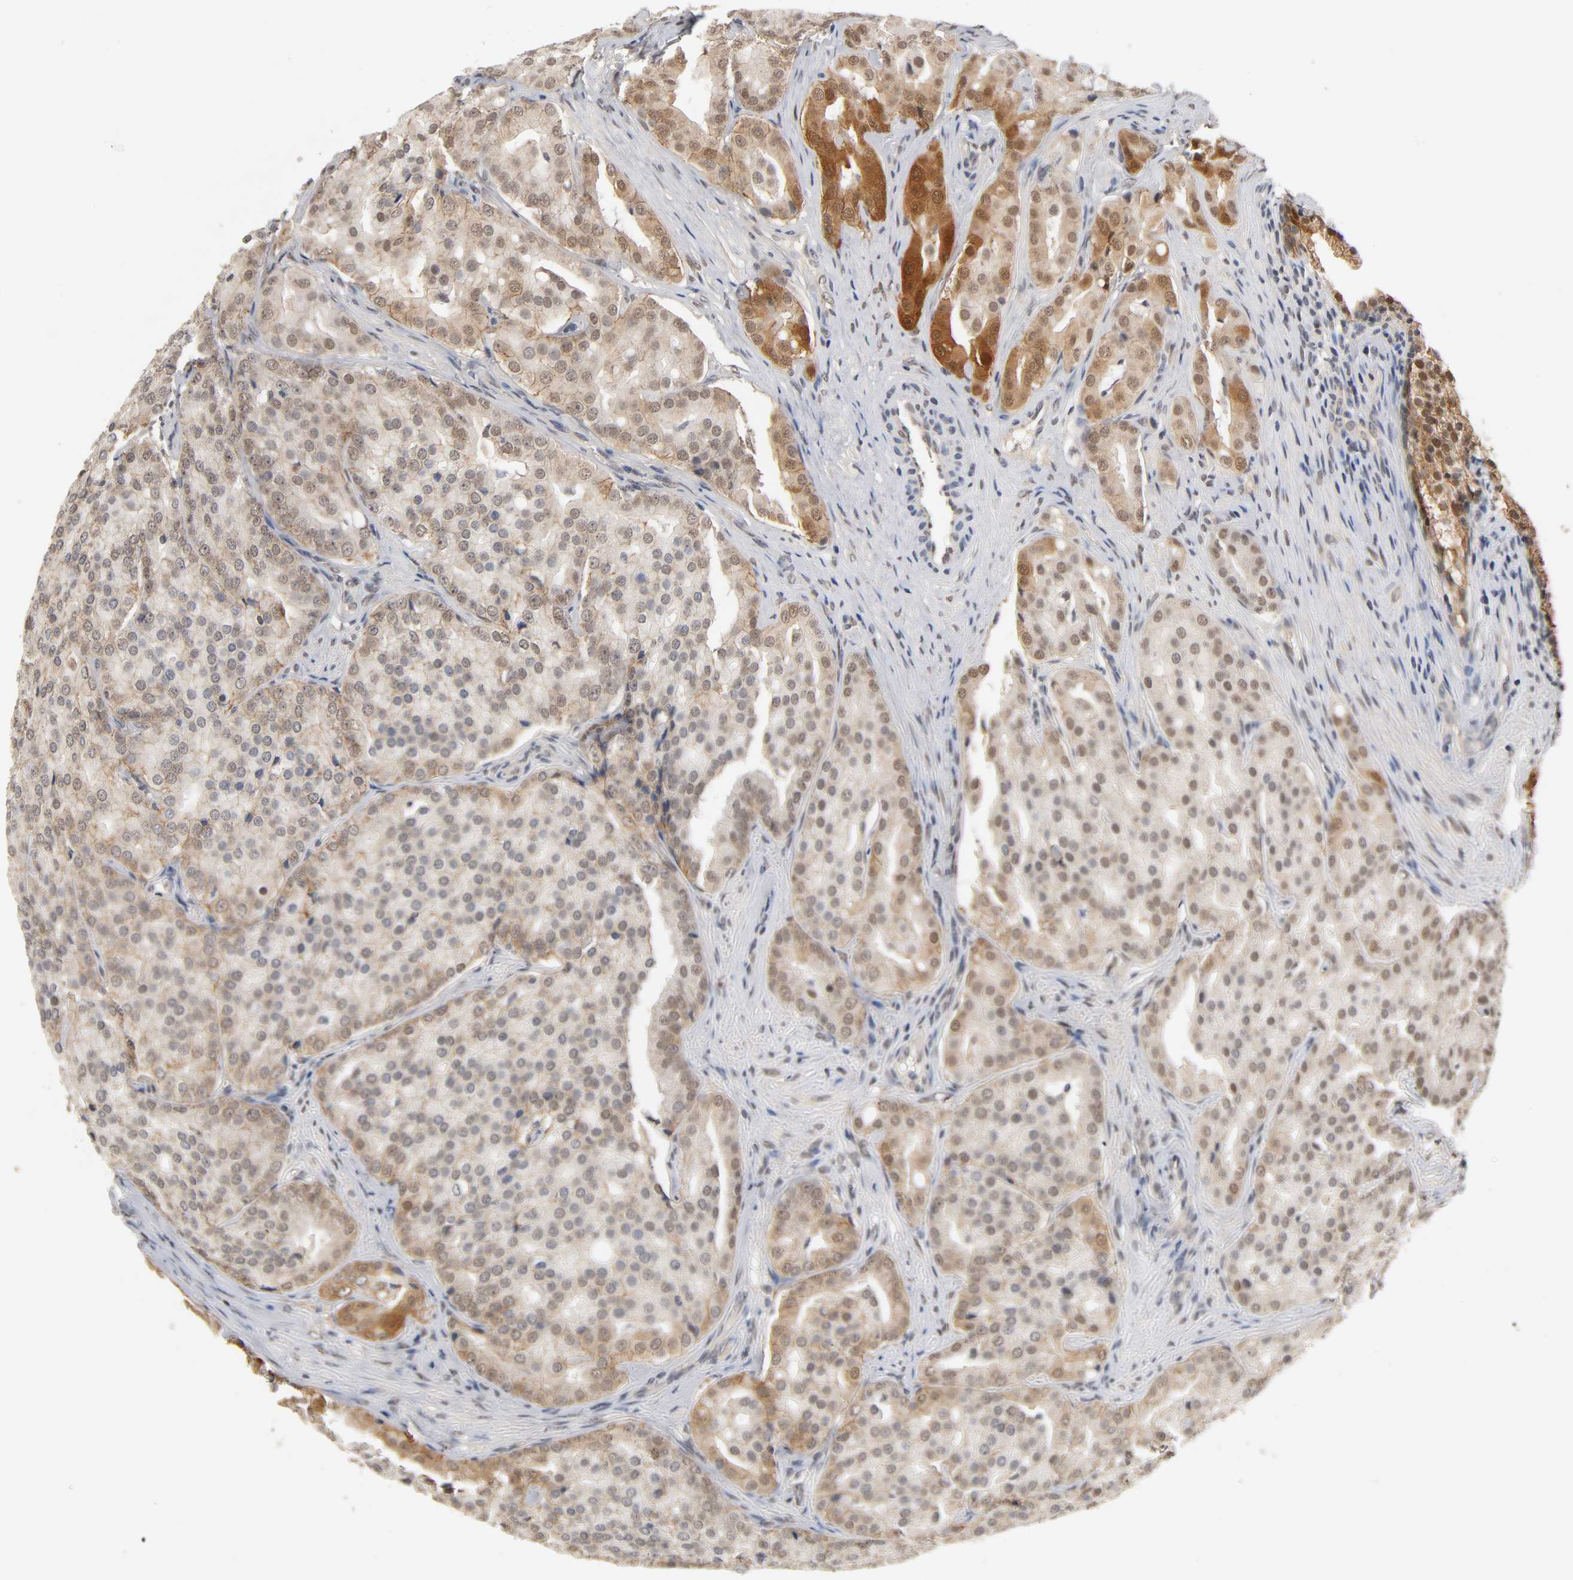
{"staining": {"intensity": "moderate", "quantity": ">75%", "location": "cytoplasmic/membranous,nuclear"}, "tissue": "prostate cancer", "cell_type": "Tumor cells", "image_type": "cancer", "snomed": [{"axis": "morphology", "description": "Adenocarcinoma, High grade"}, {"axis": "topography", "description": "Prostate"}], "caption": "Immunohistochemical staining of human prostate cancer reveals medium levels of moderate cytoplasmic/membranous and nuclear protein positivity in about >75% of tumor cells. Using DAB (3,3'-diaminobenzidine) (brown) and hematoxylin (blue) stains, captured at high magnification using brightfield microscopy.", "gene": "HTR1E", "patient": {"sex": "male", "age": 64}}